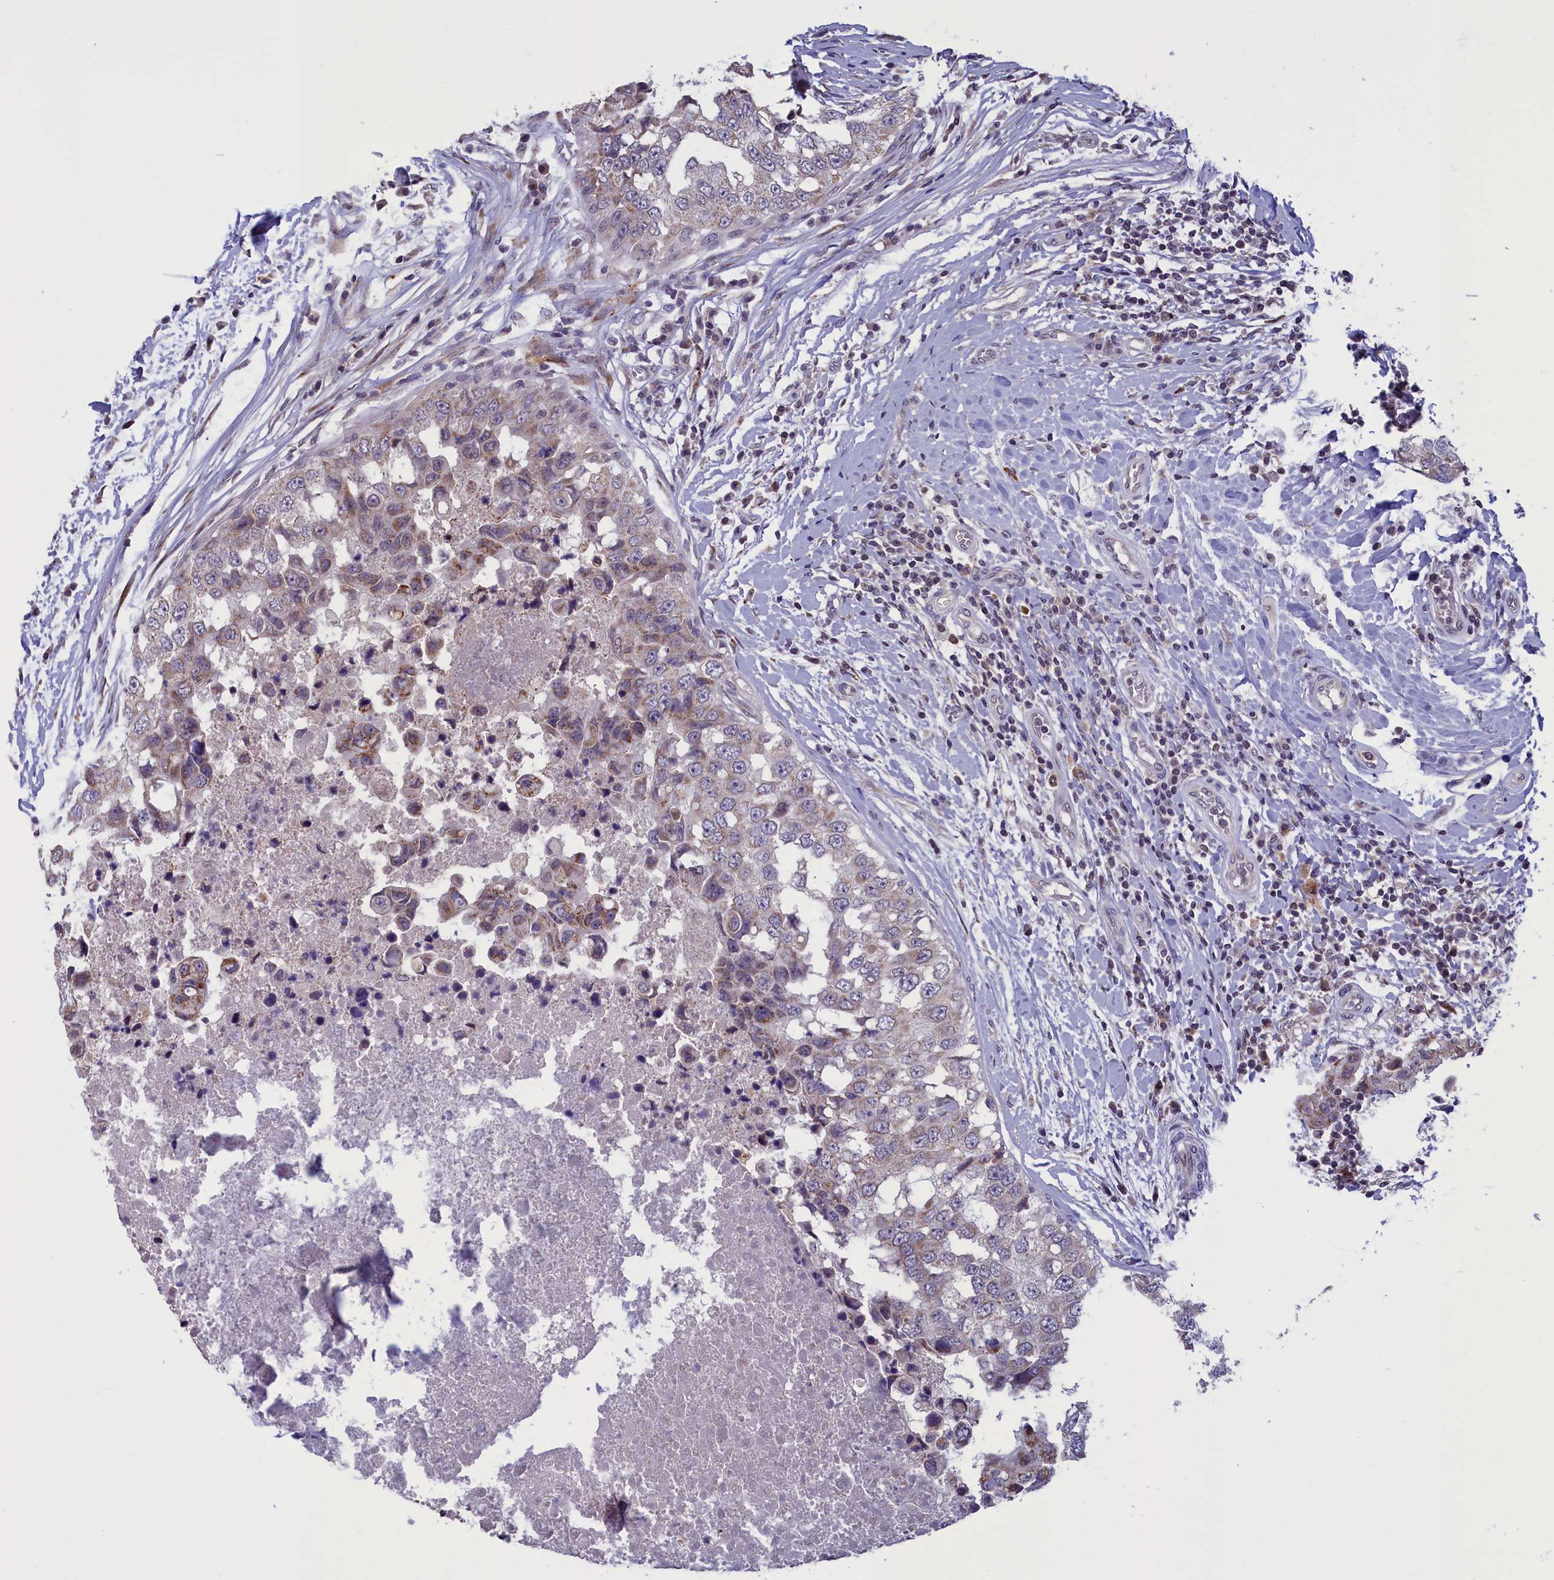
{"staining": {"intensity": "moderate", "quantity": "25%-75%", "location": "cytoplasmic/membranous"}, "tissue": "breast cancer", "cell_type": "Tumor cells", "image_type": "cancer", "snomed": [{"axis": "morphology", "description": "Duct carcinoma"}, {"axis": "topography", "description": "Breast"}], "caption": "Immunohistochemistry micrograph of invasive ductal carcinoma (breast) stained for a protein (brown), which shows medium levels of moderate cytoplasmic/membranous staining in approximately 25%-75% of tumor cells.", "gene": "PARS2", "patient": {"sex": "female", "age": 27}}